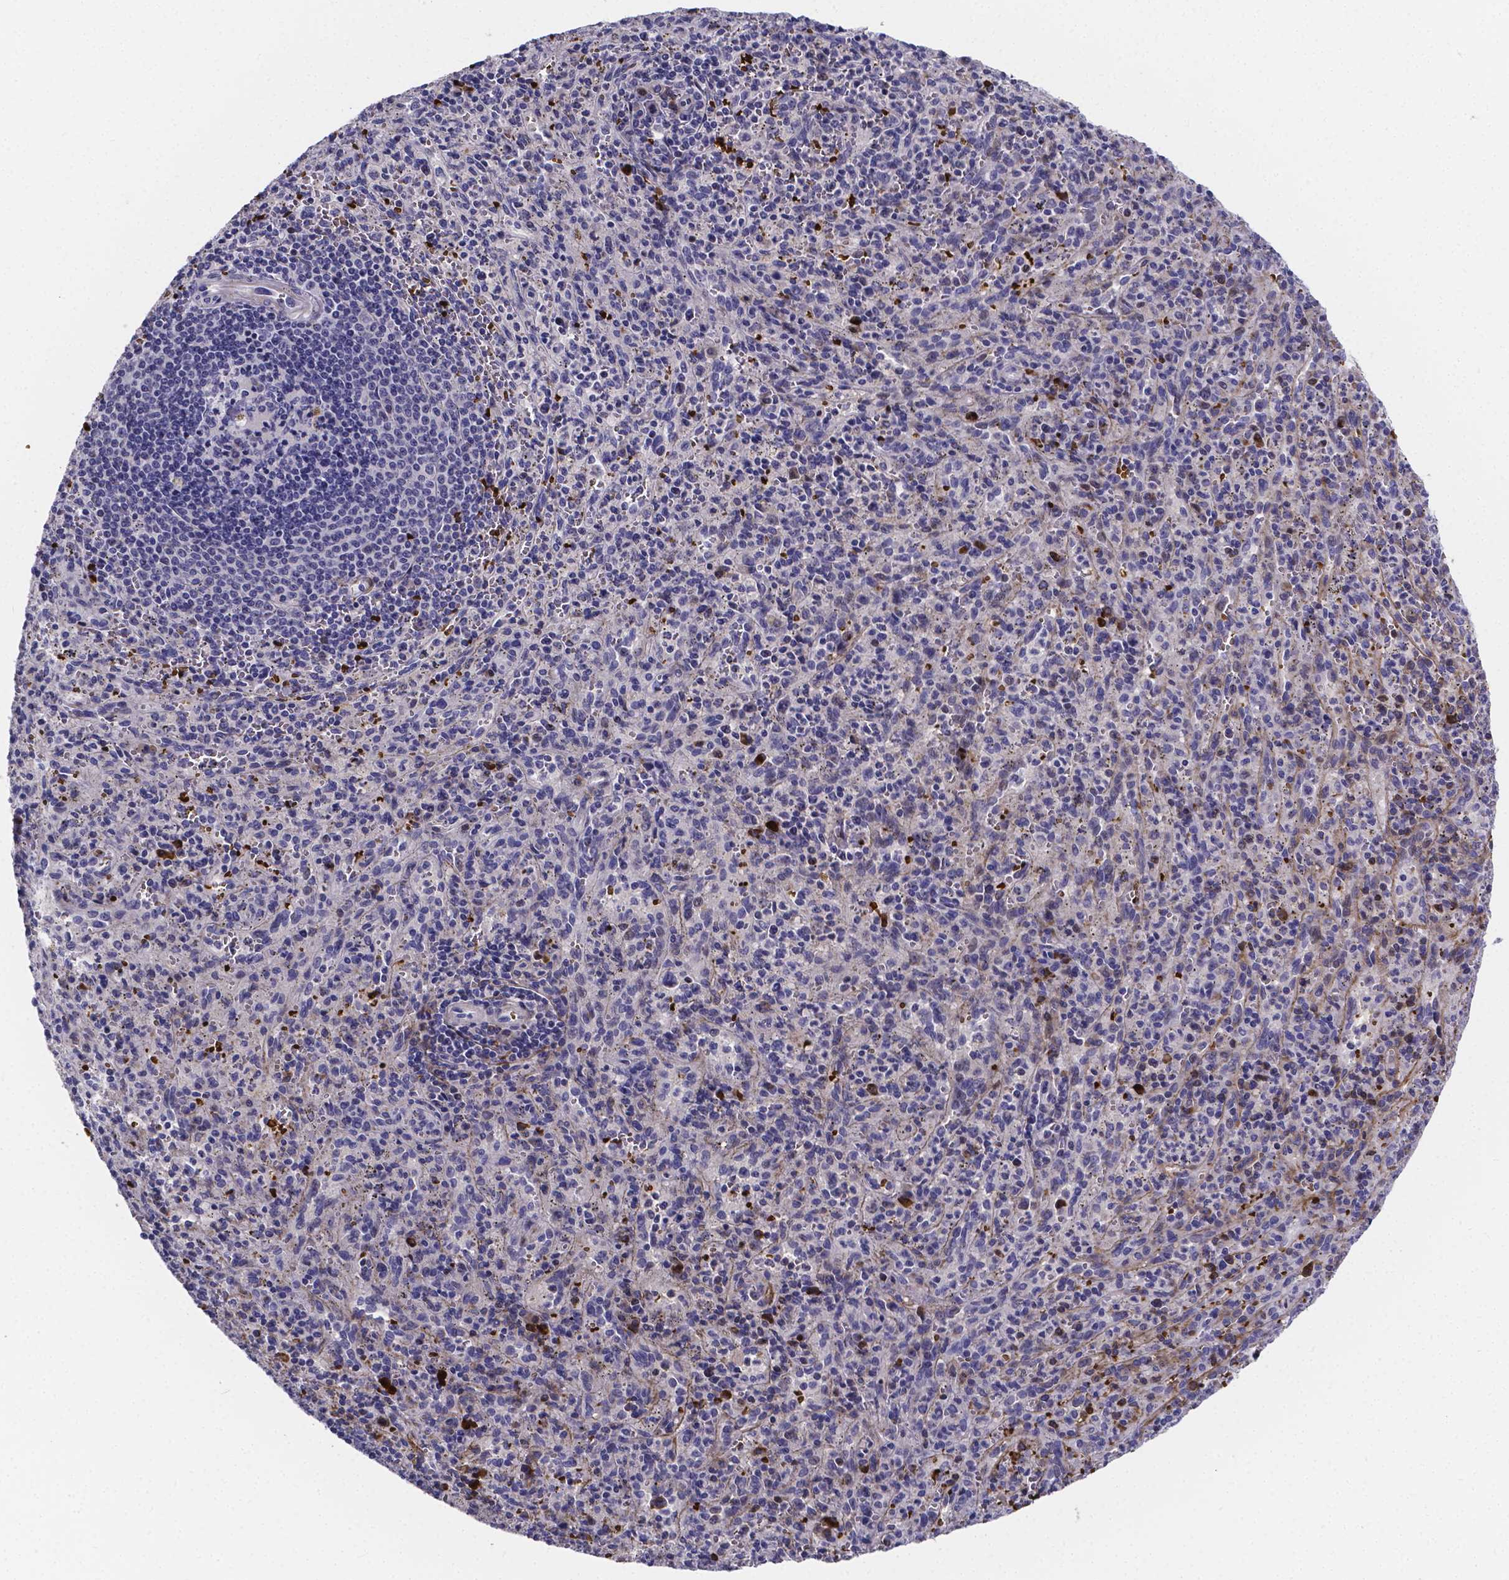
{"staining": {"intensity": "negative", "quantity": "none", "location": "none"}, "tissue": "spleen", "cell_type": "Cells in red pulp", "image_type": "normal", "snomed": [{"axis": "morphology", "description": "Normal tissue, NOS"}, {"axis": "topography", "description": "Spleen"}], "caption": "High power microscopy micrograph of an immunohistochemistry (IHC) micrograph of normal spleen, revealing no significant staining in cells in red pulp.", "gene": "GABRA3", "patient": {"sex": "male", "age": 57}}